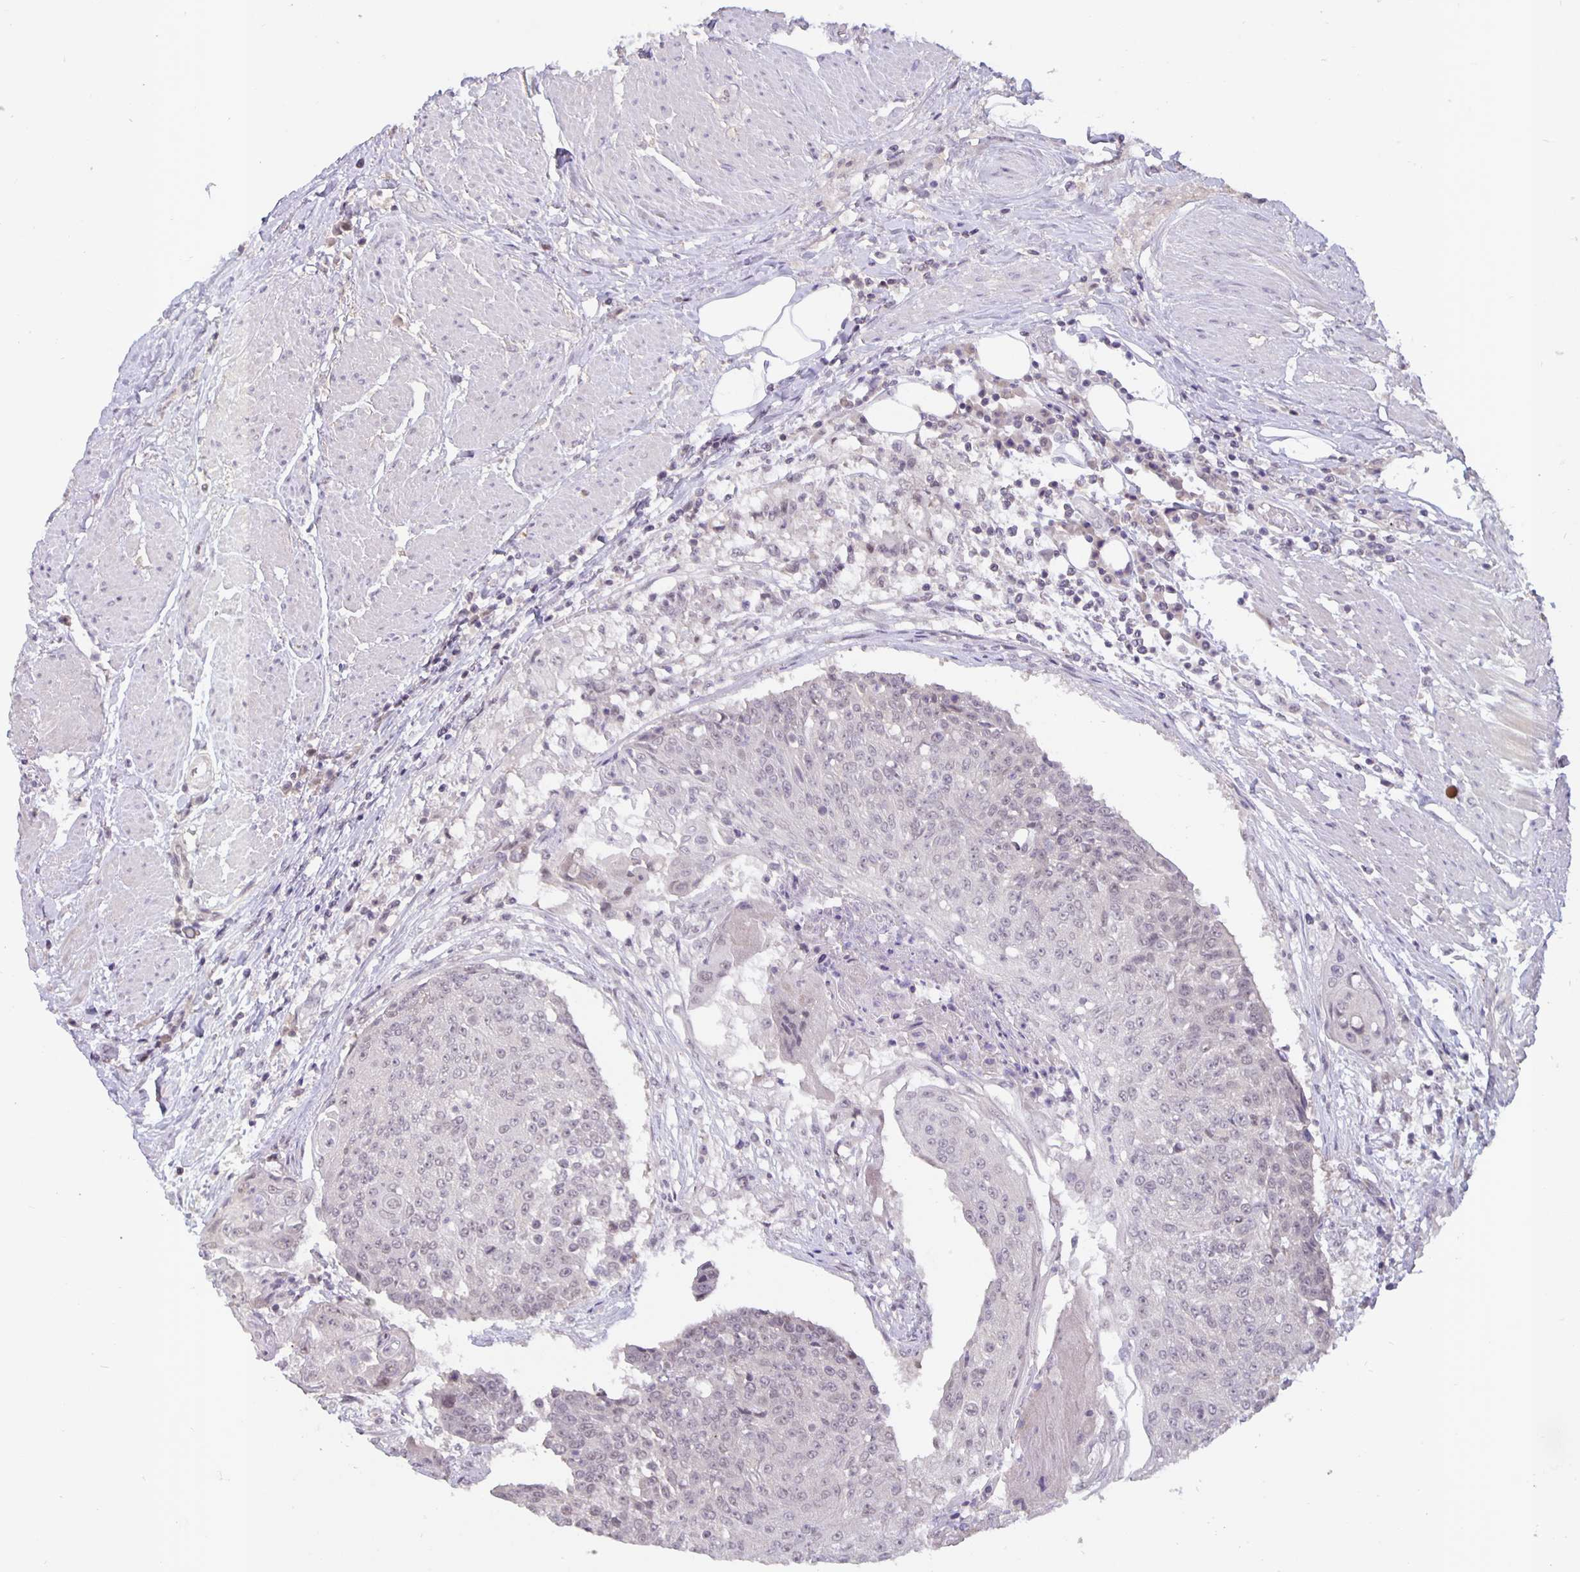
{"staining": {"intensity": "negative", "quantity": "none", "location": "none"}, "tissue": "urothelial cancer", "cell_type": "Tumor cells", "image_type": "cancer", "snomed": [{"axis": "morphology", "description": "Urothelial carcinoma, High grade"}, {"axis": "topography", "description": "Urinary bladder"}], "caption": "Immunohistochemical staining of urothelial cancer reveals no significant expression in tumor cells.", "gene": "ARVCF", "patient": {"sex": "female", "age": 63}}